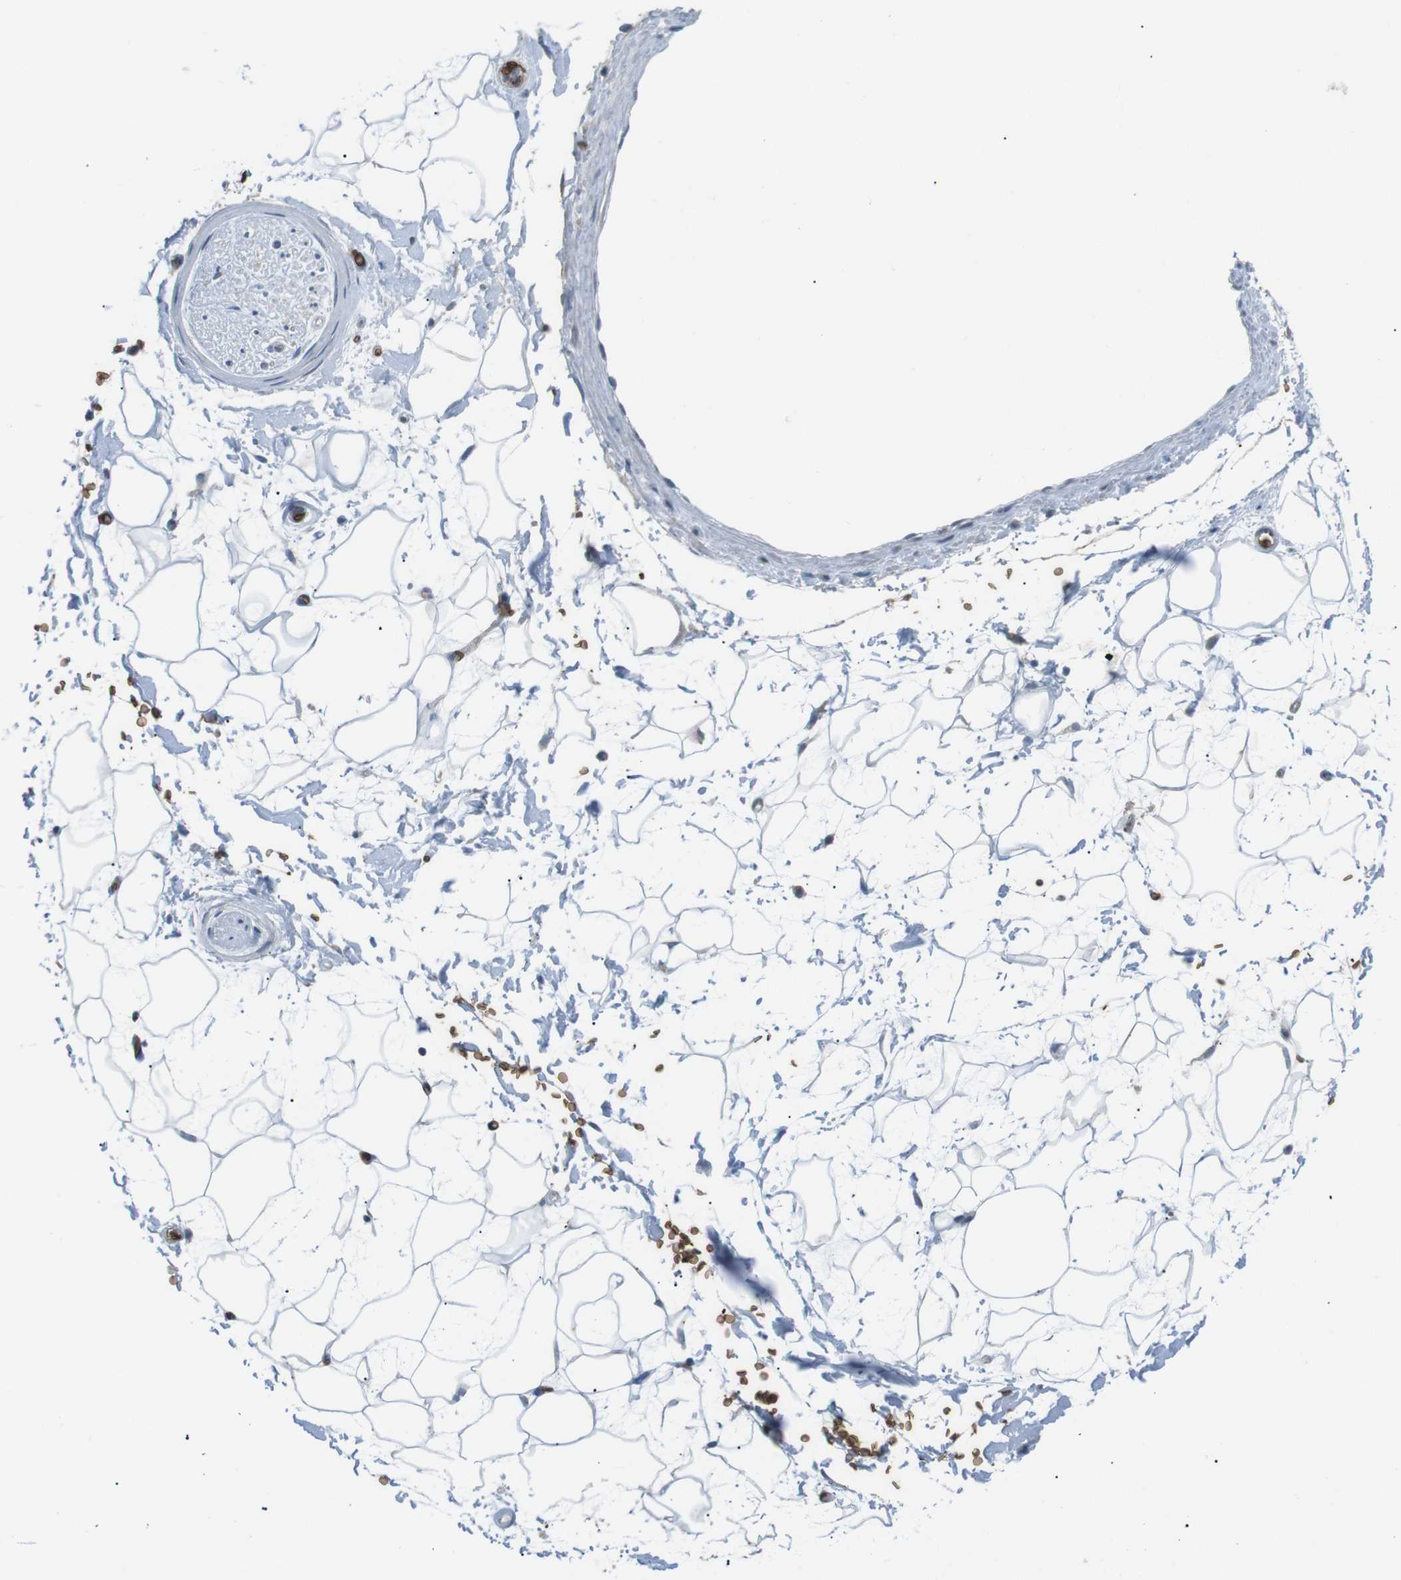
{"staining": {"intensity": "negative", "quantity": "none", "location": "none"}, "tissue": "adipose tissue", "cell_type": "Adipocytes", "image_type": "normal", "snomed": [{"axis": "morphology", "description": "Normal tissue, NOS"}, {"axis": "topography", "description": "Soft tissue"}], "caption": "Adipocytes are negative for protein expression in benign human adipose tissue. (Stains: DAB (3,3'-diaminobenzidine) immunohistochemistry with hematoxylin counter stain, Microscopy: brightfield microscopy at high magnification).", "gene": "SPTA1", "patient": {"sex": "male", "age": 72}}